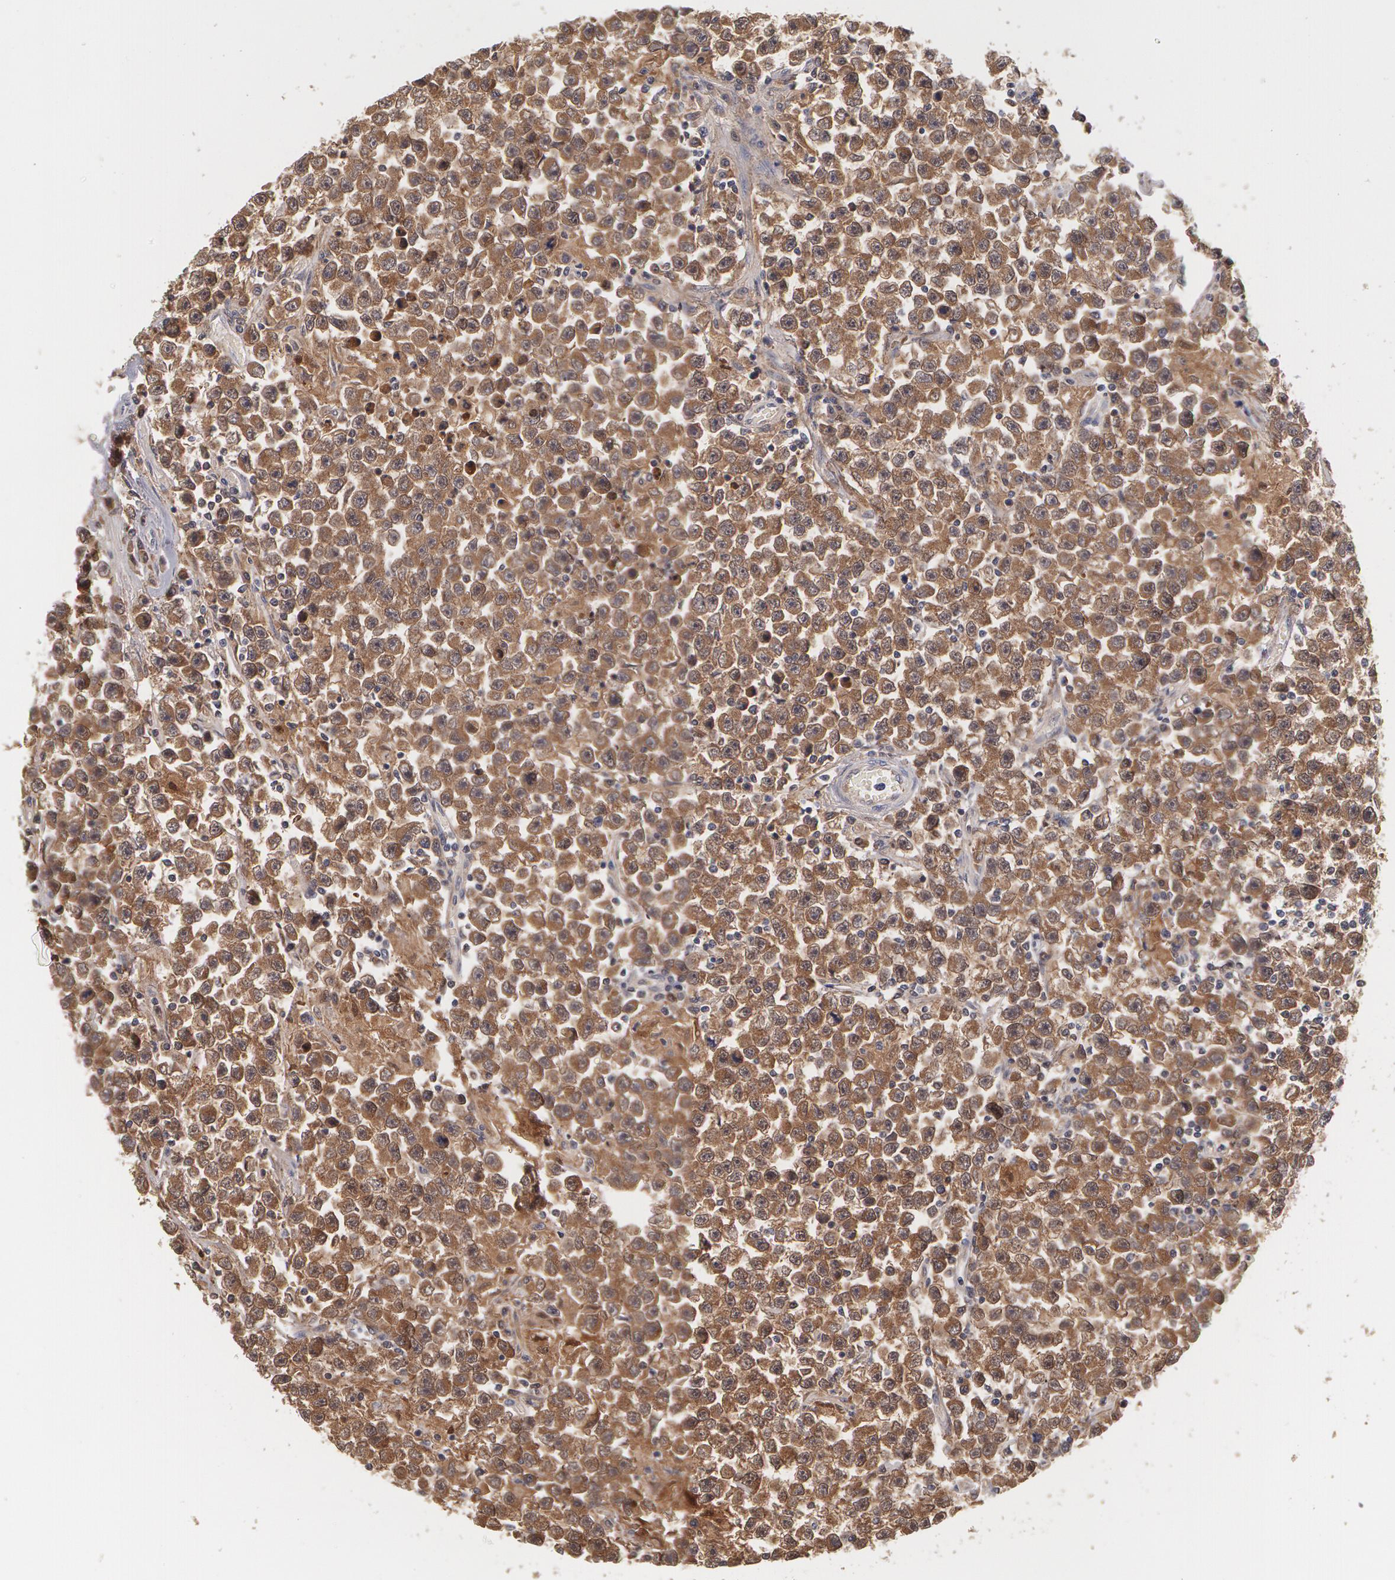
{"staining": {"intensity": "moderate", "quantity": ">75%", "location": "cytoplasmic/membranous"}, "tissue": "testis cancer", "cell_type": "Tumor cells", "image_type": "cancer", "snomed": [{"axis": "morphology", "description": "Seminoma, NOS"}, {"axis": "topography", "description": "Testis"}], "caption": "Human testis cancer stained with a brown dye exhibits moderate cytoplasmic/membranous positive expression in about >75% of tumor cells.", "gene": "TXNRD1", "patient": {"sex": "male", "age": 33}}